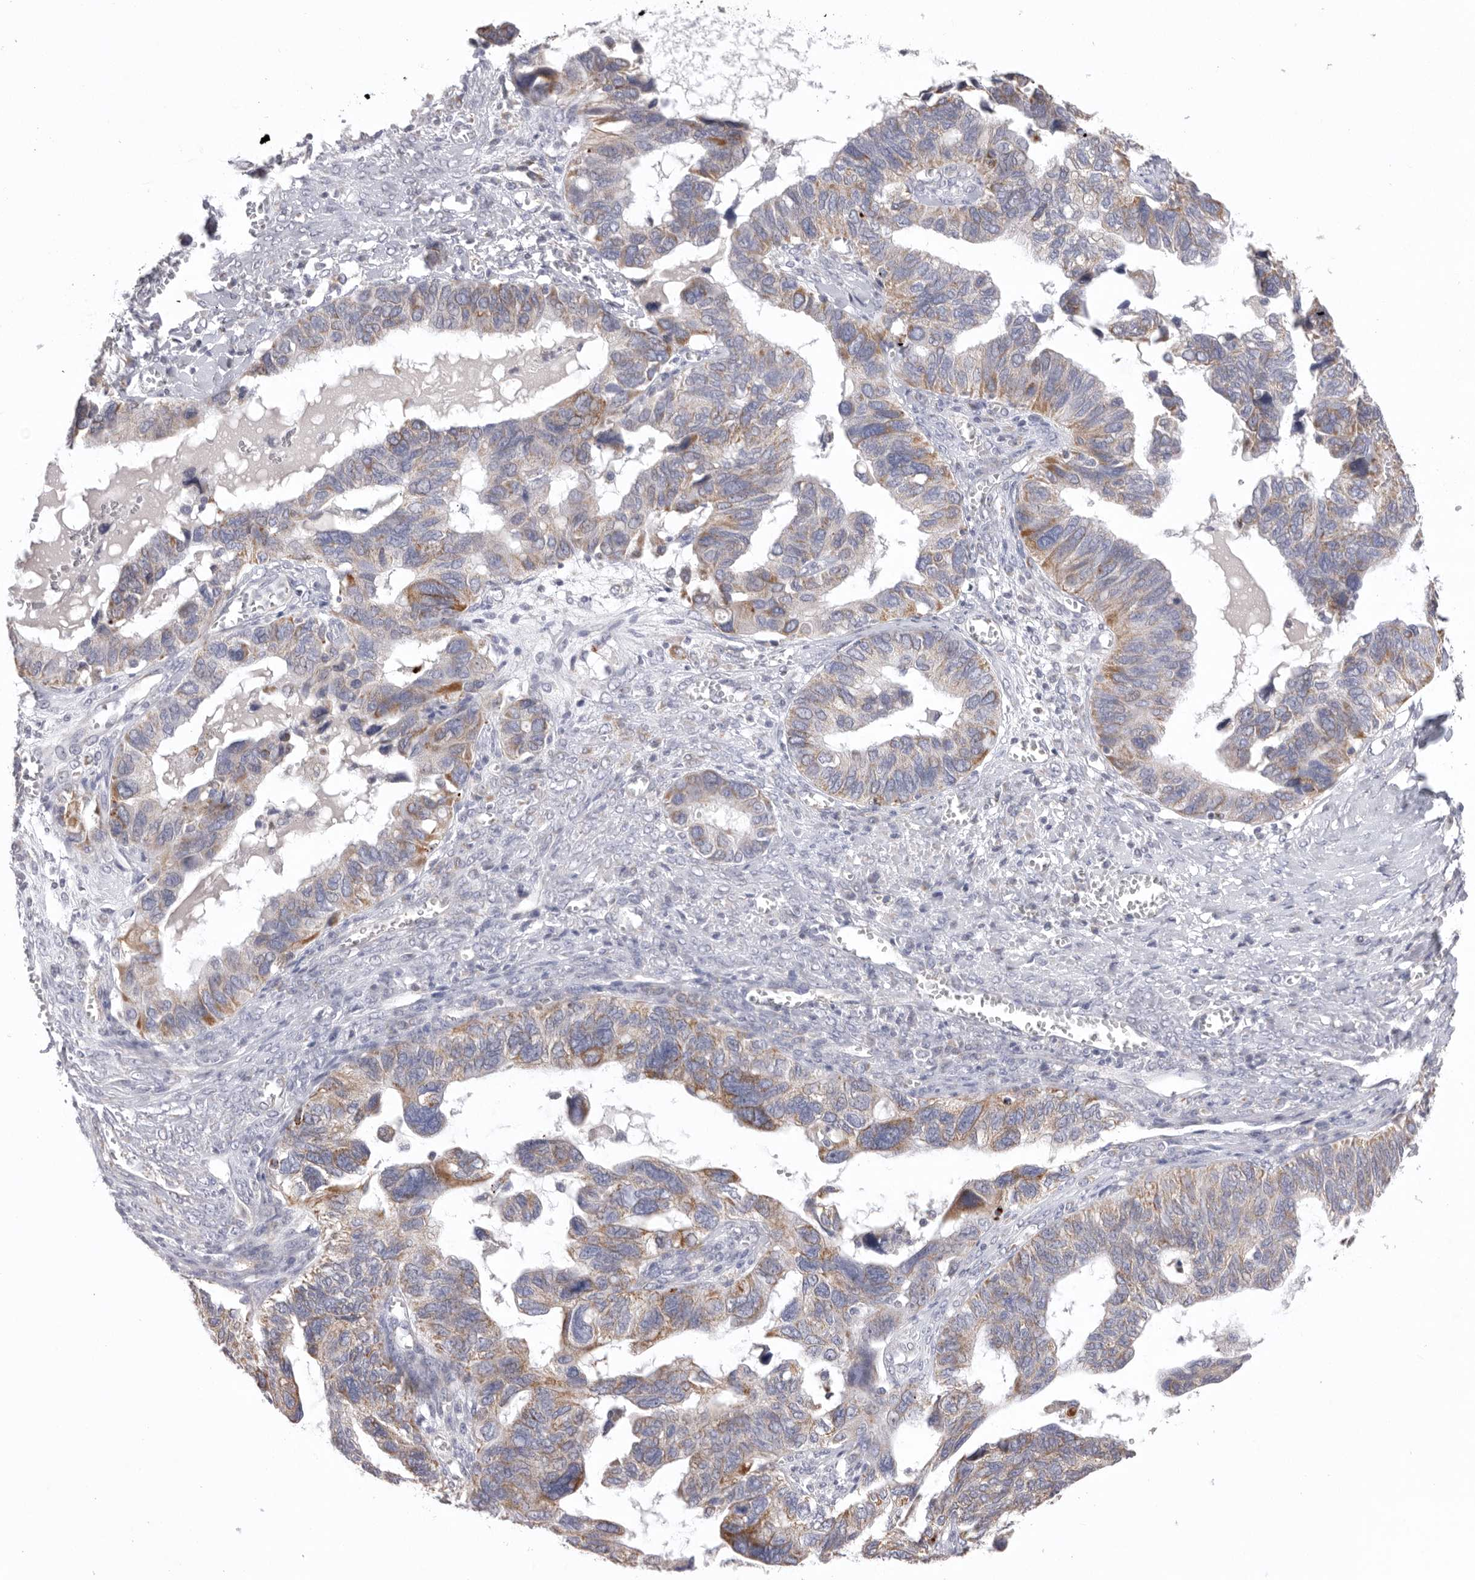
{"staining": {"intensity": "weak", "quantity": ">75%", "location": "cytoplasmic/membranous"}, "tissue": "ovarian cancer", "cell_type": "Tumor cells", "image_type": "cancer", "snomed": [{"axis": "morphology", "description": "Cystadenocarcinoma, serous, NOS"}, {"axis": "topography", "description": "Ovary"}], "caption": "This is an image of immunohistochemistry (IHC) staining of ovarian serous cystadenocarcinoma, which shows weak staining in the cytoplasmic/membranous of tumor cells.", "gene": "VDAC3", "patient": {"sex": "female", "age": 79}}